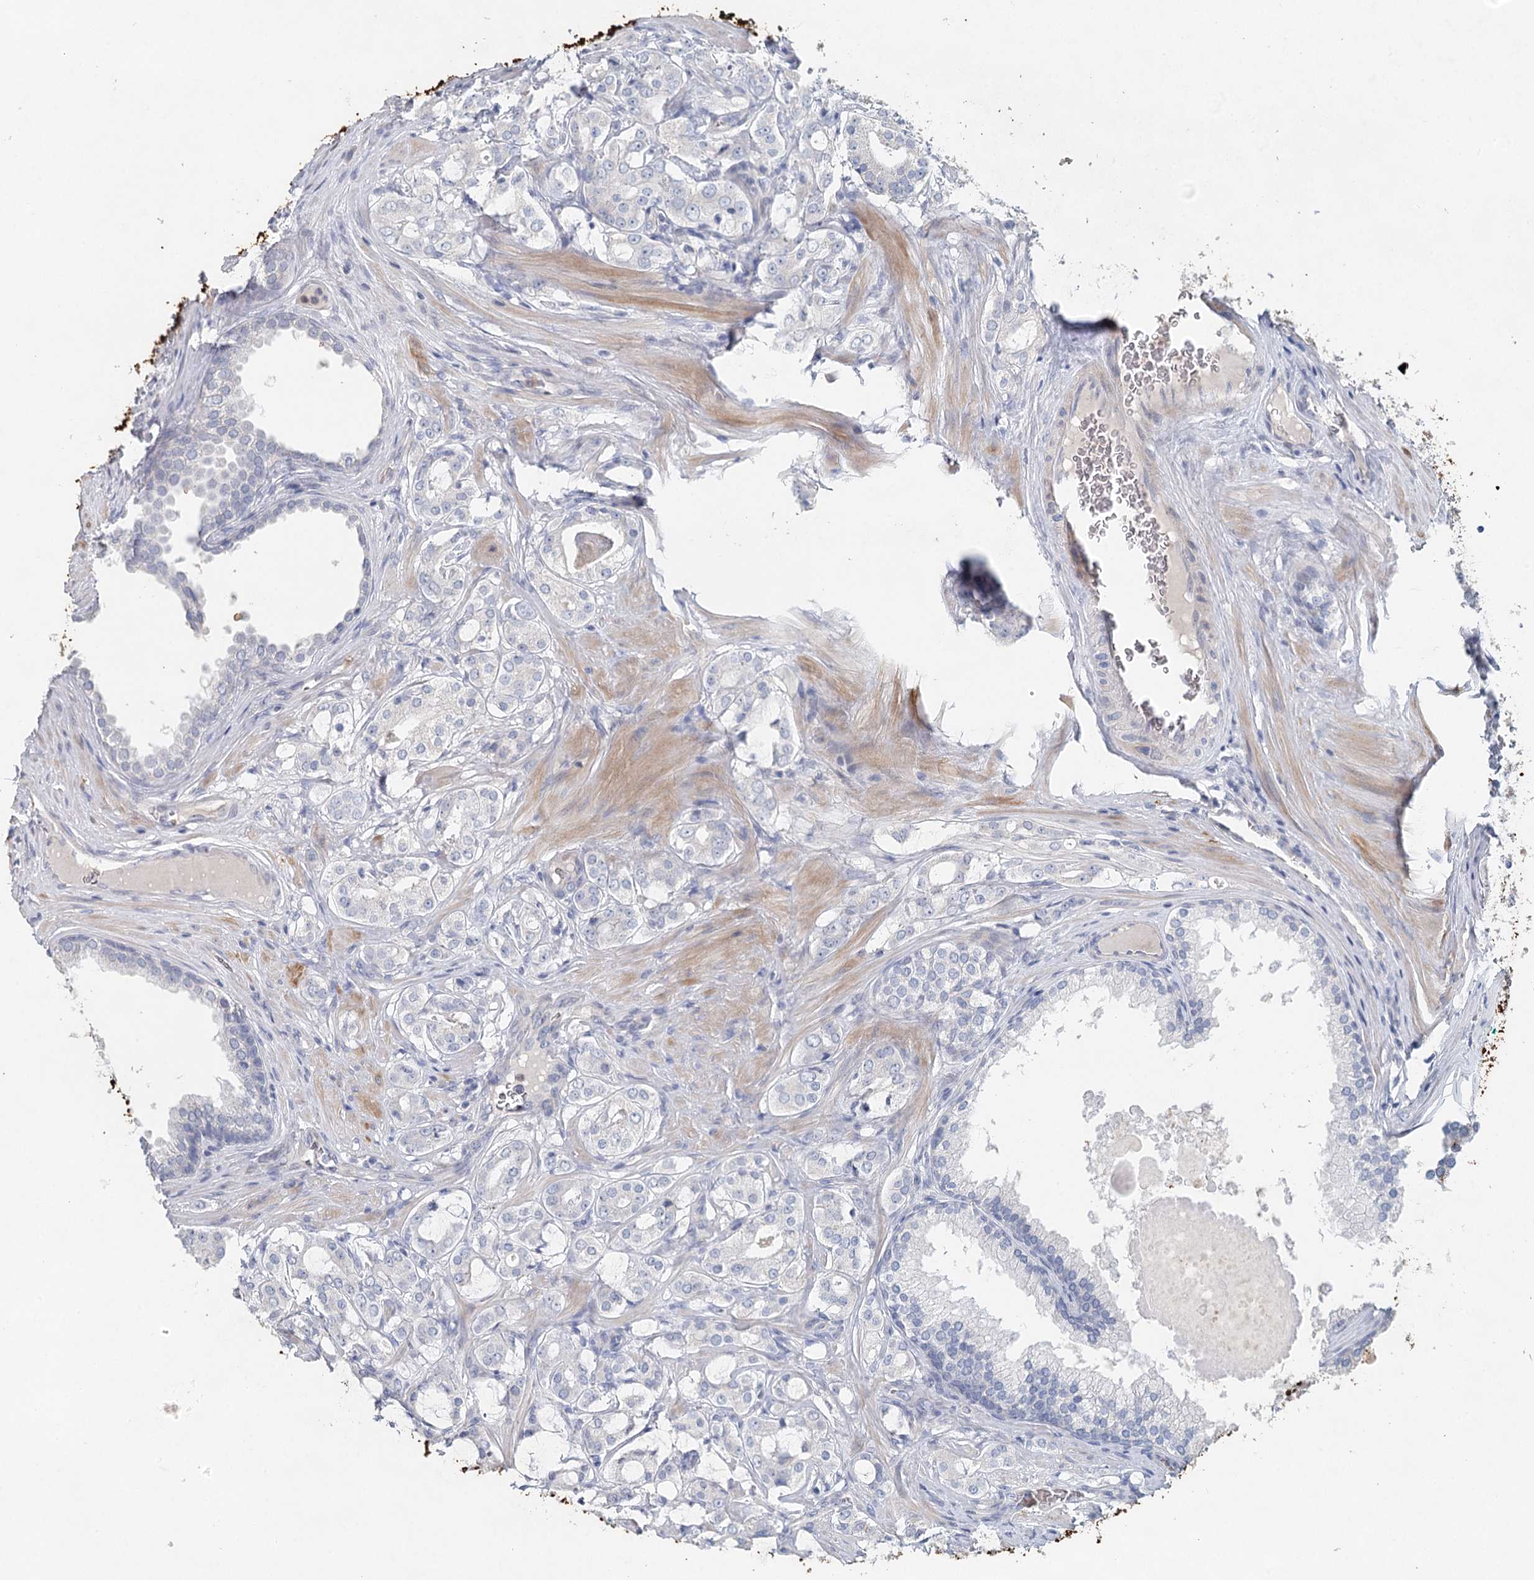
{"staining": {"intensity": "negative", "quantity": "none", "location": "none"}, "tissue": "prostate cancer", "cell_type": "Tumor cells", "image_type": "cancer", "snomed": [{"axis": "morphology", "description": "Adenocarcinoma, High grade"}, {"axis": "topography", "description": "Prostate"}], "caption": "IHC of human prostate cancer (high-grade adenocarcinoma) exhibits no positivity in tumor cells. (DAB immunohistochemistry (IHC), high magnification).", "gene": "MYL6B", "patient": {"sex": "male", "age": 63}}